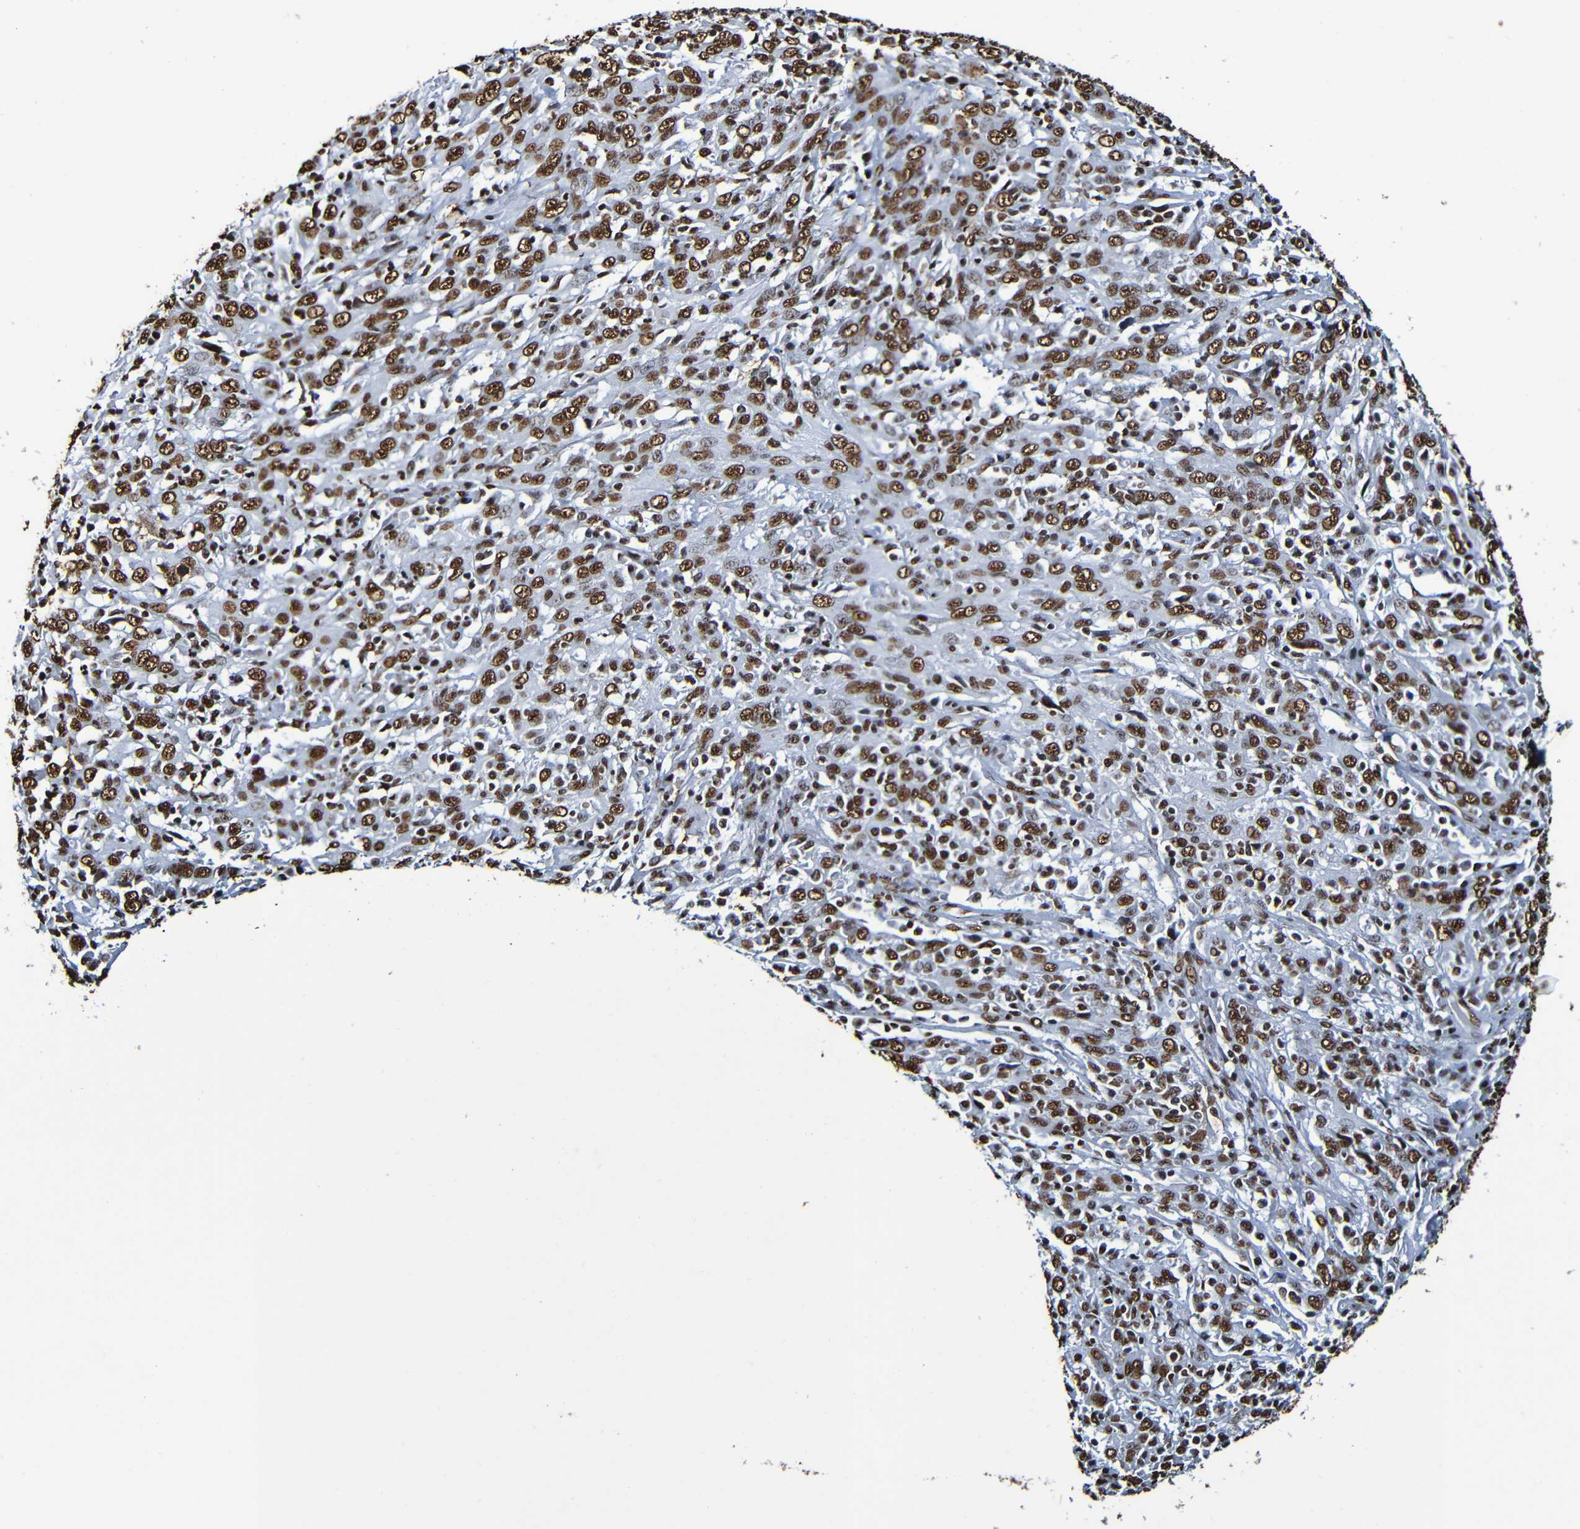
{"staining": {"intensity": "strong", "quantity": ">75%", "location": "nuclear"}, "tissue": "cervical cancer", "cell_type": "Tumor cells", "image_type": "cancer", "snomed": [{"axis": "morphology", "description": "Squamous cell carcinoma, NOS"}, {"axis": "topography", "description": "Cervix"}], "caption": "Immunohistochemistry histopathology image of neoplastic tissue: human squamous cell carcinoma (cervical) stained using IHC displays high levels of strong protein expression localized specifically in the nuclear of tumor cells, appearing as a nuclear brown color.", "gene": "SRSF3", "patient": {"sex": "female", "age": 46}}